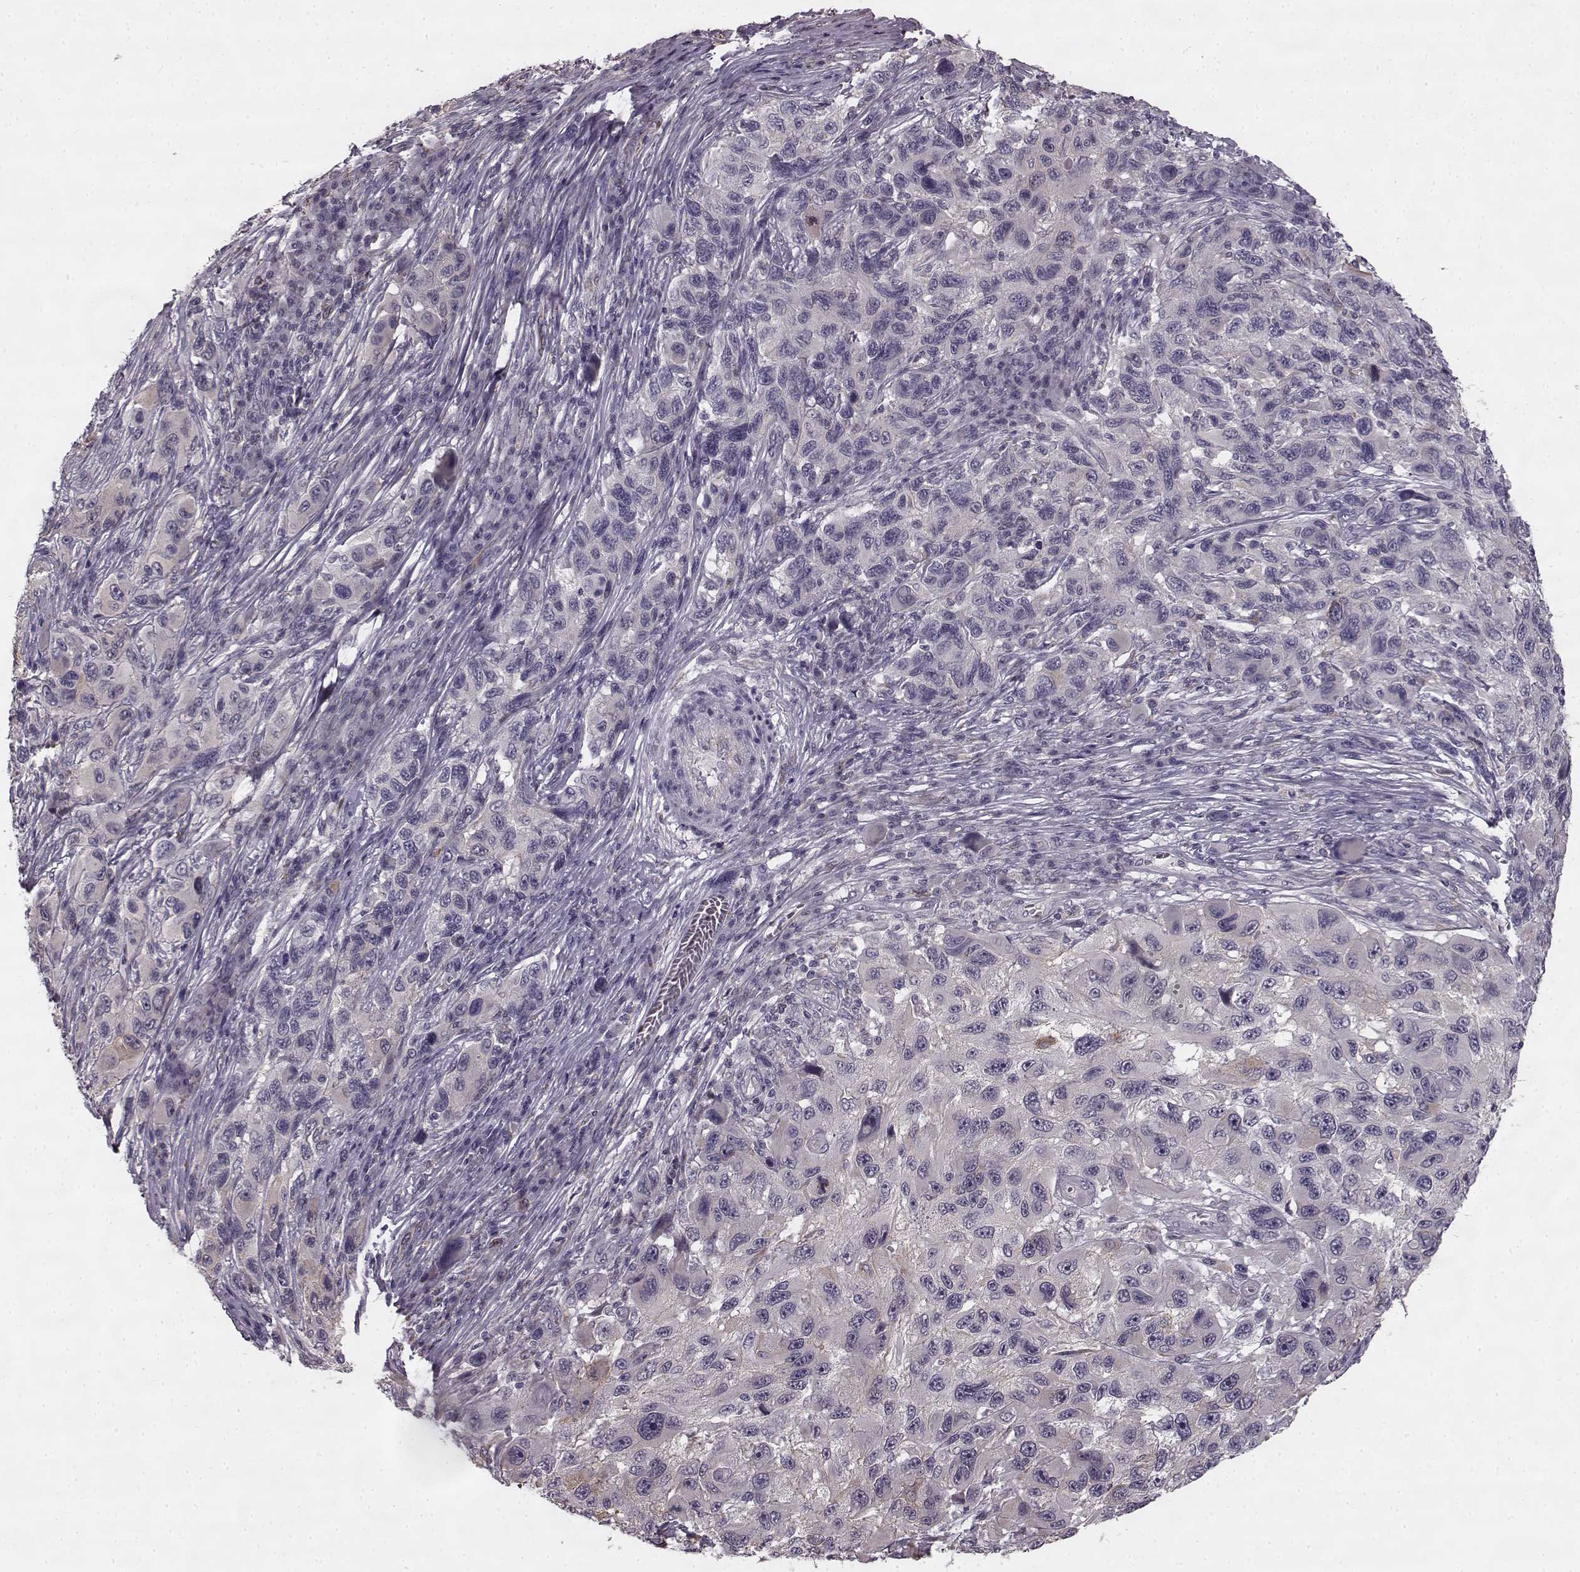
{"staining": {"intensity": "weak", "quantity": "<25%", "location": "cytoplasmic/membranous"}, "tissue": "melanoma", "cell_type": "Tumor cells", "image_type": "cancer", "snomed": [{"axis": "morphology", "description": "Malignant melanoma, NOS"}, {"axis": "topography", "description": "Skin"}], "caption": "Micrograph shows no significant protein staining in tumor cells of malignant melanoma. (DAB immunohistochemistry visualized using brightfield microscopy, high magnification).", "gene": "HMMR", "patient": {"sex": "male", "age": 53}}